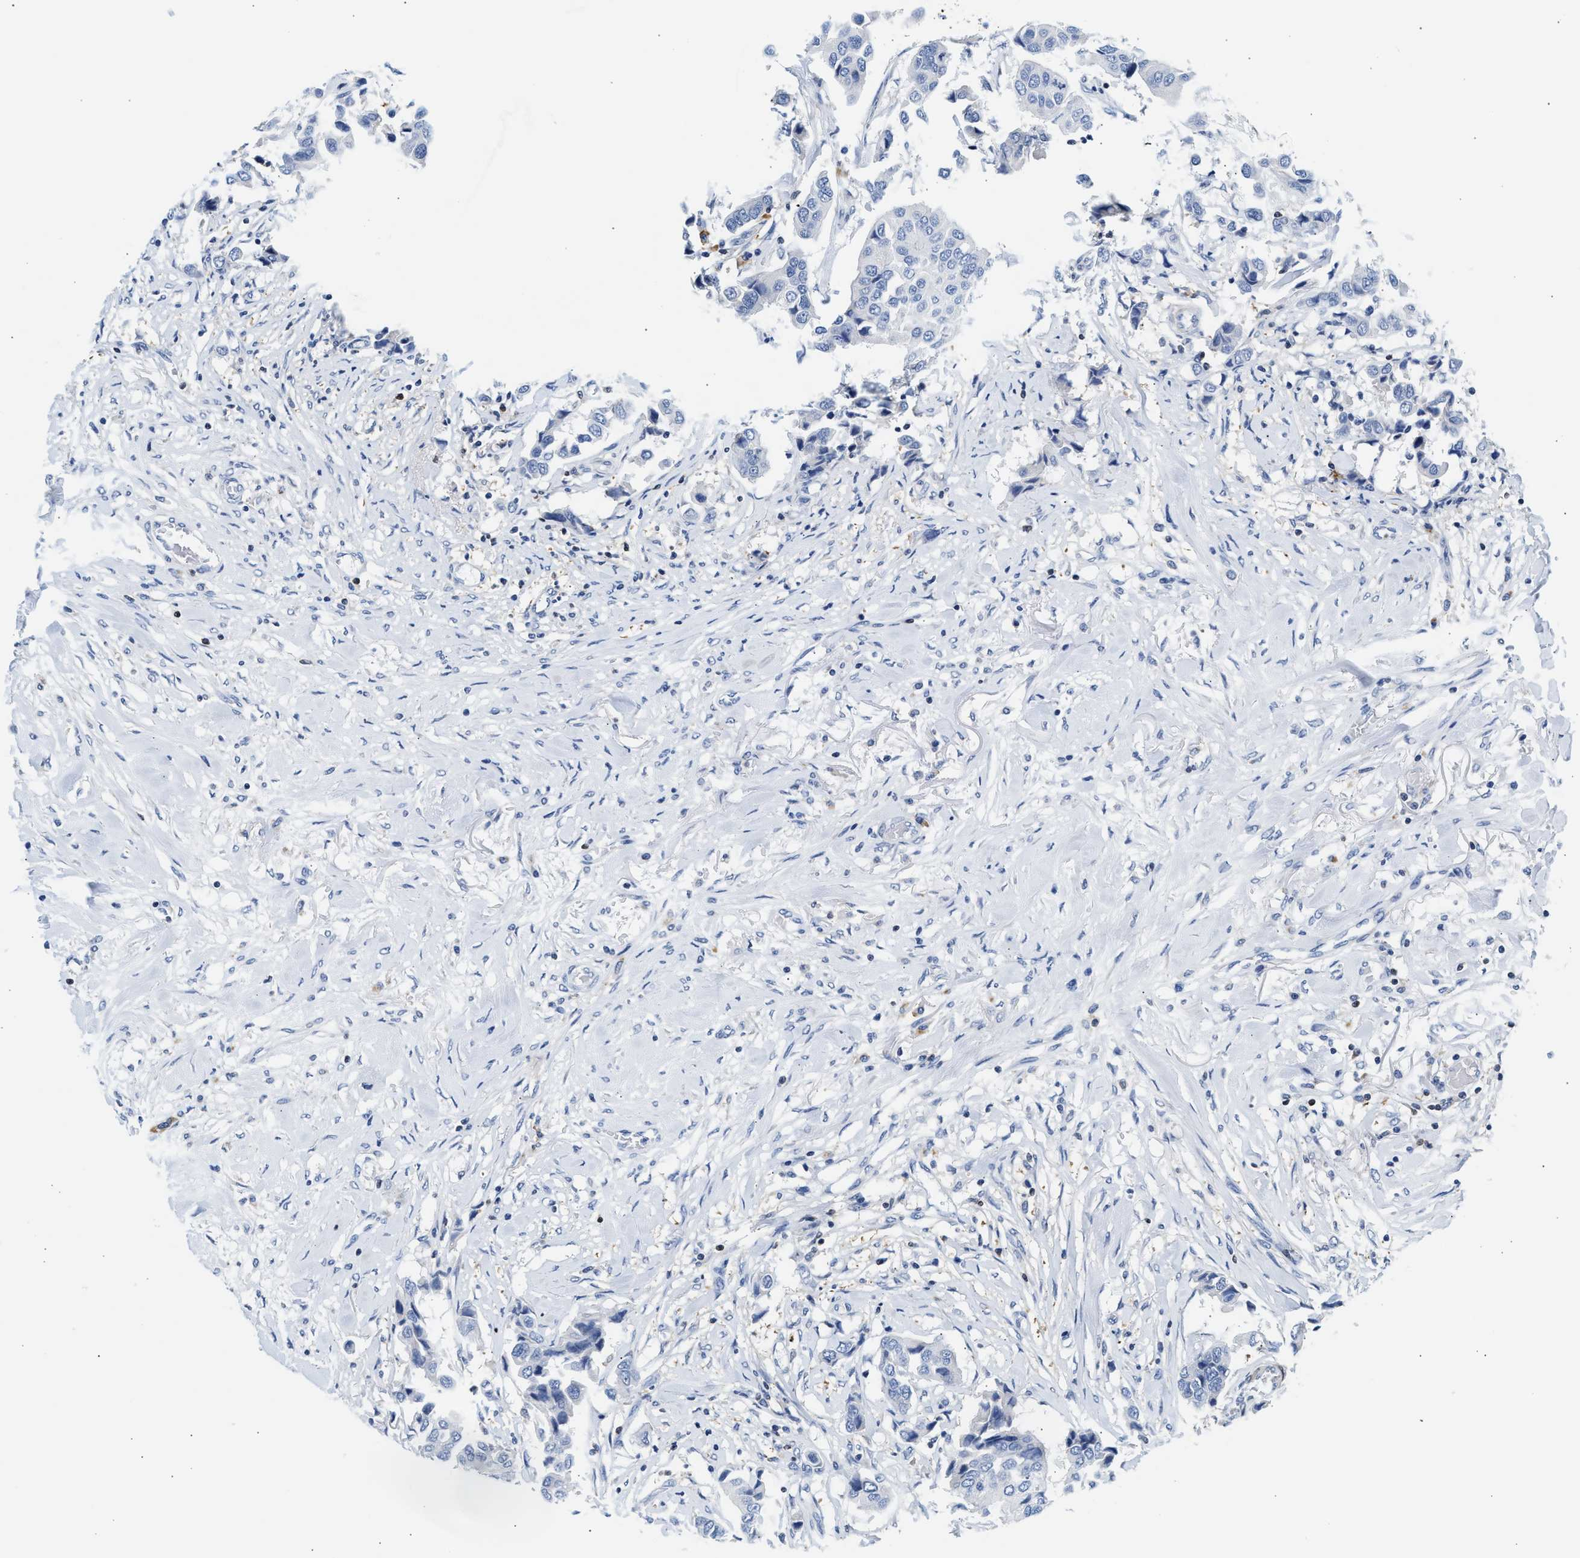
{"staining": {"intensity": "negative", "quantity": "none", "location": "none"}, "tissue": "breast cancer", "cell_type": "Tumor cells", "image_type": "cancer", "snomed": [{"axis": "morphology", "description": "Duct carcinoma"}, {"axis": "topography", "description": "Breast"}], "caption": "Immunohistochemistry histopathology image of neoplastic tissue: human infiltrating ductal carcinoma (breast) stained with DAB (3,3'-diaminobenzidine) exhibits no significant protein positivity in tumor cells. (Brightfield microscopy of DAB IHC at high magnification).", "gene": "SLIT2", "patient": {"sex": "female", "age": 80}}